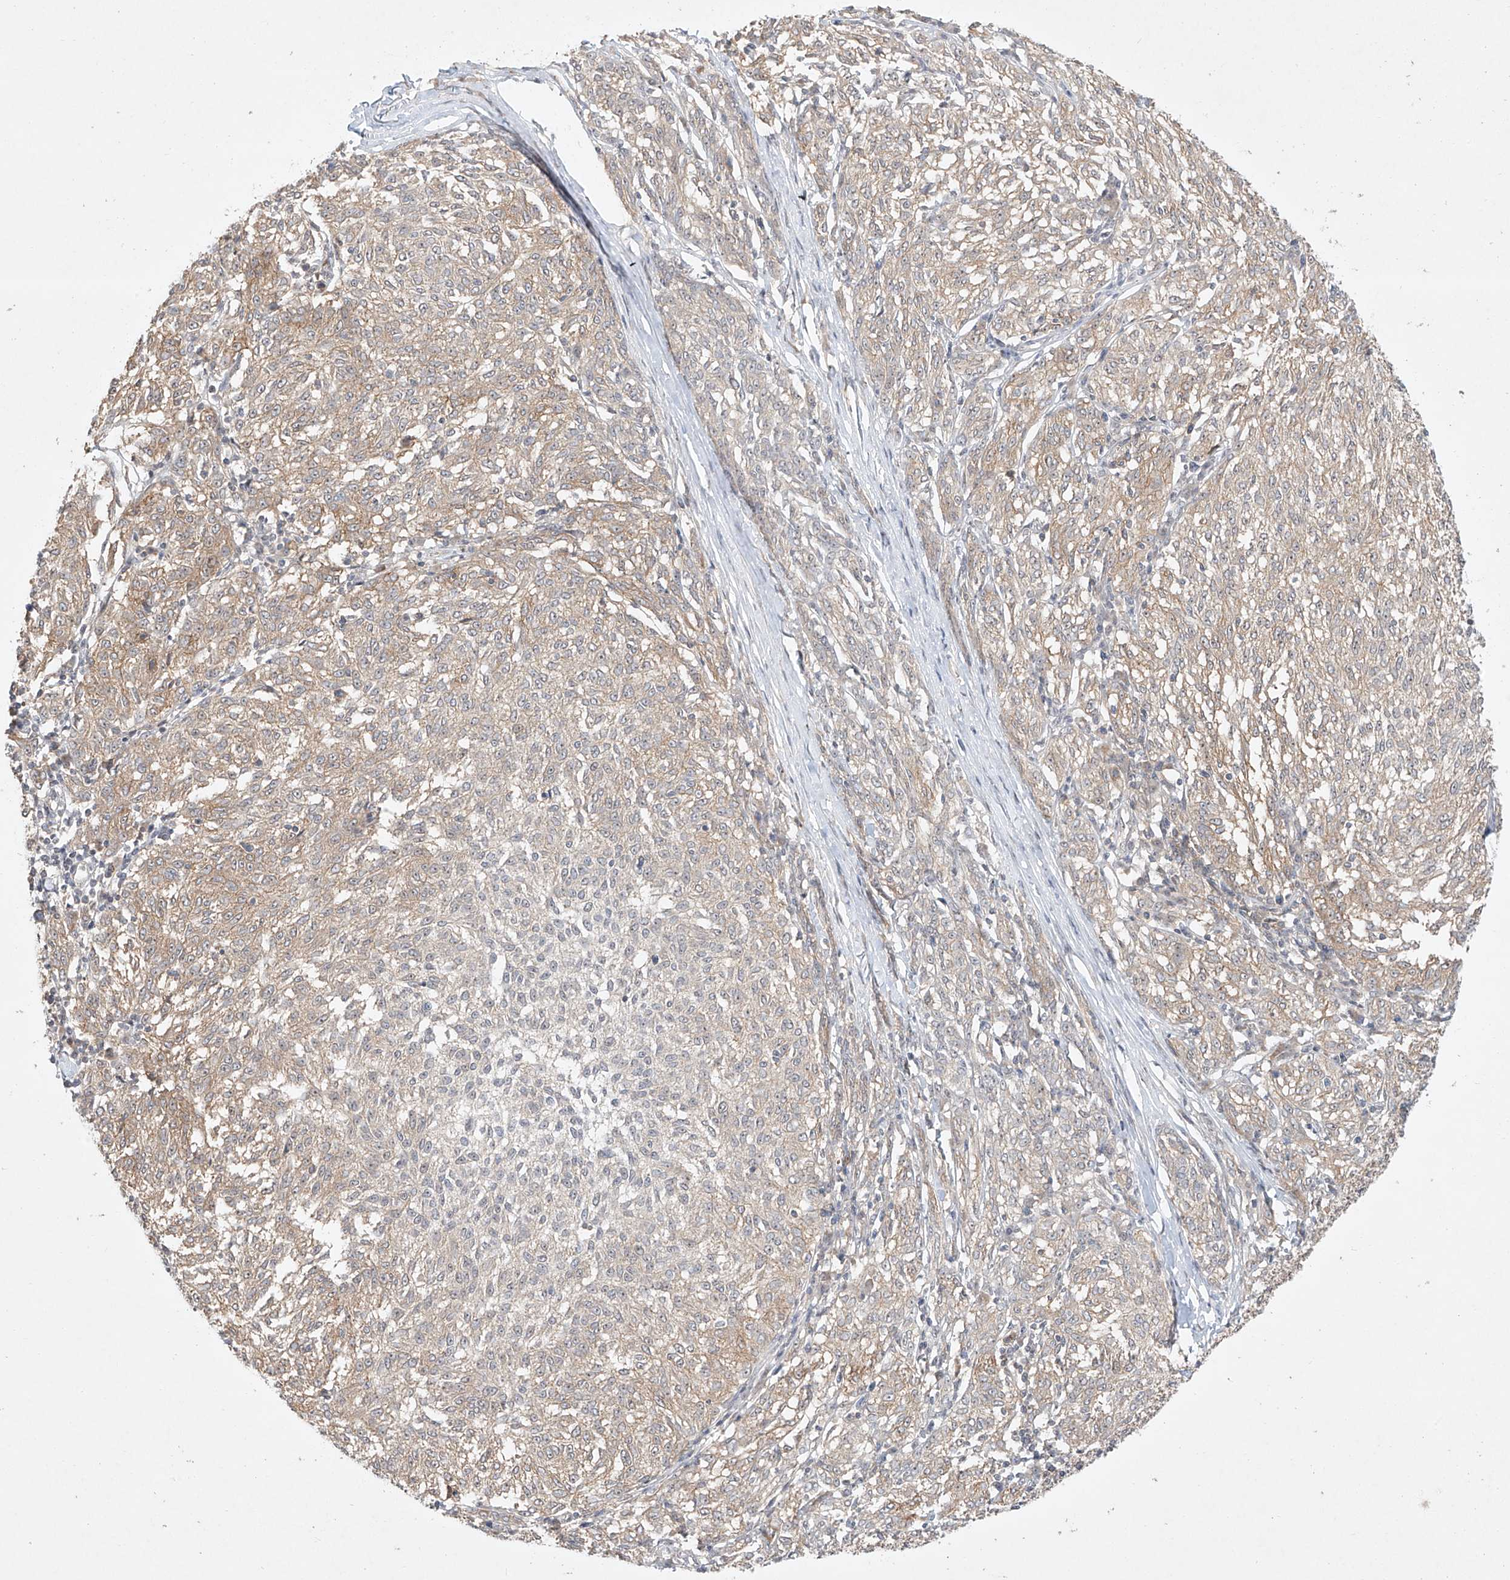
{"staining": {"intensity": "weak", "quantity": "25%-75%", "location": "cytoplasmic/membranous"}, "tissue": "melanoma", "cell_type": "Tumor cells", "image_type": "cancer", "snomed": [{"axis": "morphology", "description": "Malignant melanoma, NOS"}, {"axis": "topography", "description": "Skin"}], "caption": "Immunohistochemical staining of melanoma displays low levels of weak cytoplasmic/membranous positivity in about 25%-75% of tumor cells.", "gene": "TASP1", "patient": {"sex": "female", "age": 72}}